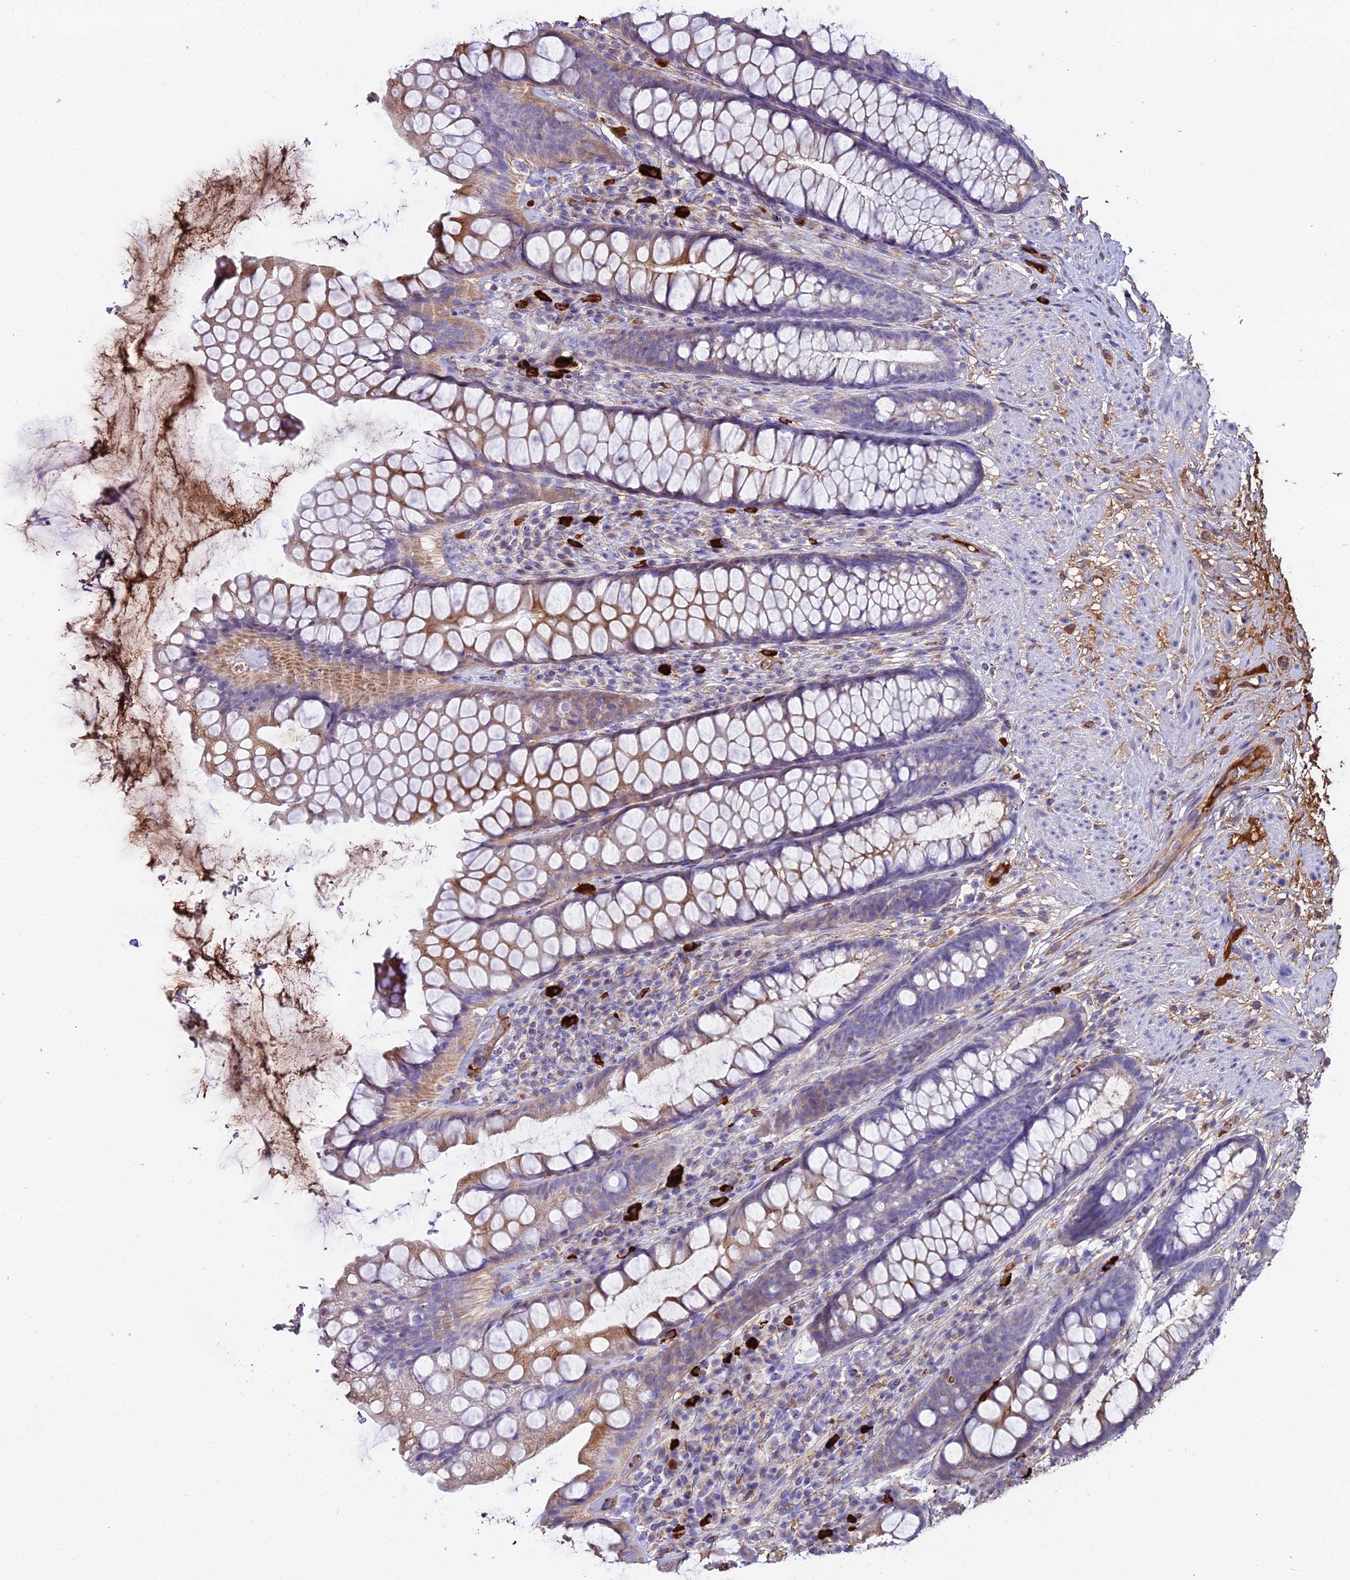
{"staining": {"intensity": "moderate", "quantity": "25%-75%", "location": "cytoplasmic/membranous"}, "tissue": "rectum", "cell_type": "Glandular cells", "image_type": "normal", "snomed": [{"axis": "morphology", "description": "Normal tissue, NOS"}, {"axis": "topography", "description": "Rectum"}], "caption": "Protein expression analysis of unremarkable rectum demonstrates moderate cytoplasmic/membranous expression in about 25%-75% of glandular cells. (DAB (3,3'-diaminobenzidine) IHC with brightfield microscopy, high magnification).", "gene": "BEX4", "patient": {"sex": "male", "age": 74}}